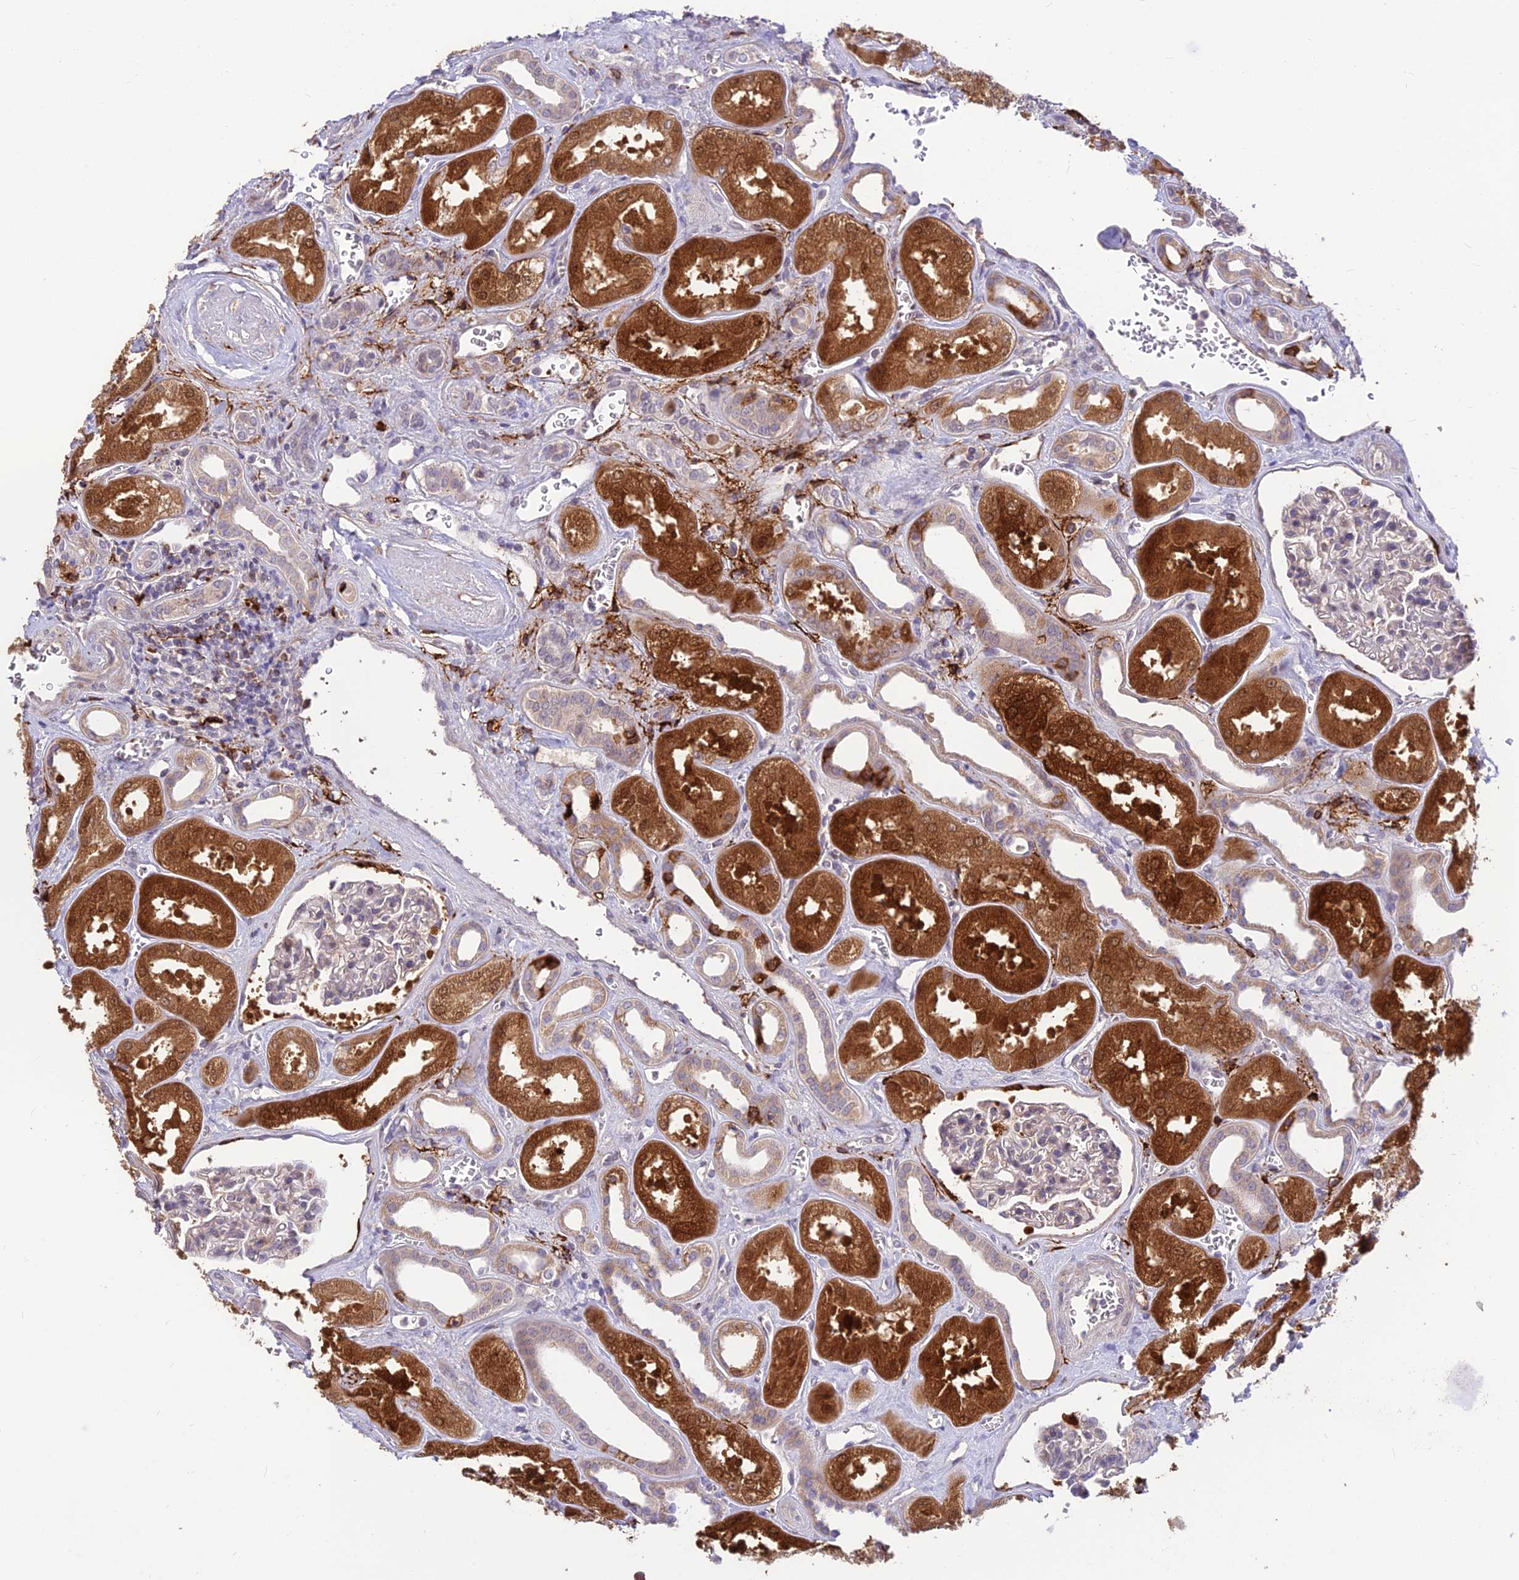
{"staining": {"intensity": "negative", "quantity": "none", "location": "none"}, "tissue": "kidney", "cell_type": "Cells in glomeruli", "image_type": "normal", "snomed": [{"axis": "morphology", "description": "Normal tissue, NOS"}, {"axis": "morphology", "description": "Adenocarcinoma, NOS"}, {"axis": "topography", "description": "Kidney"}], "caption": "An immunohistochemistry photomicrograph of benign kidney is shown. There is no staining in cells in glomeruli of kidney.", "gene": "ASPDH", "patient": {"sex": "female", "age": 68}}